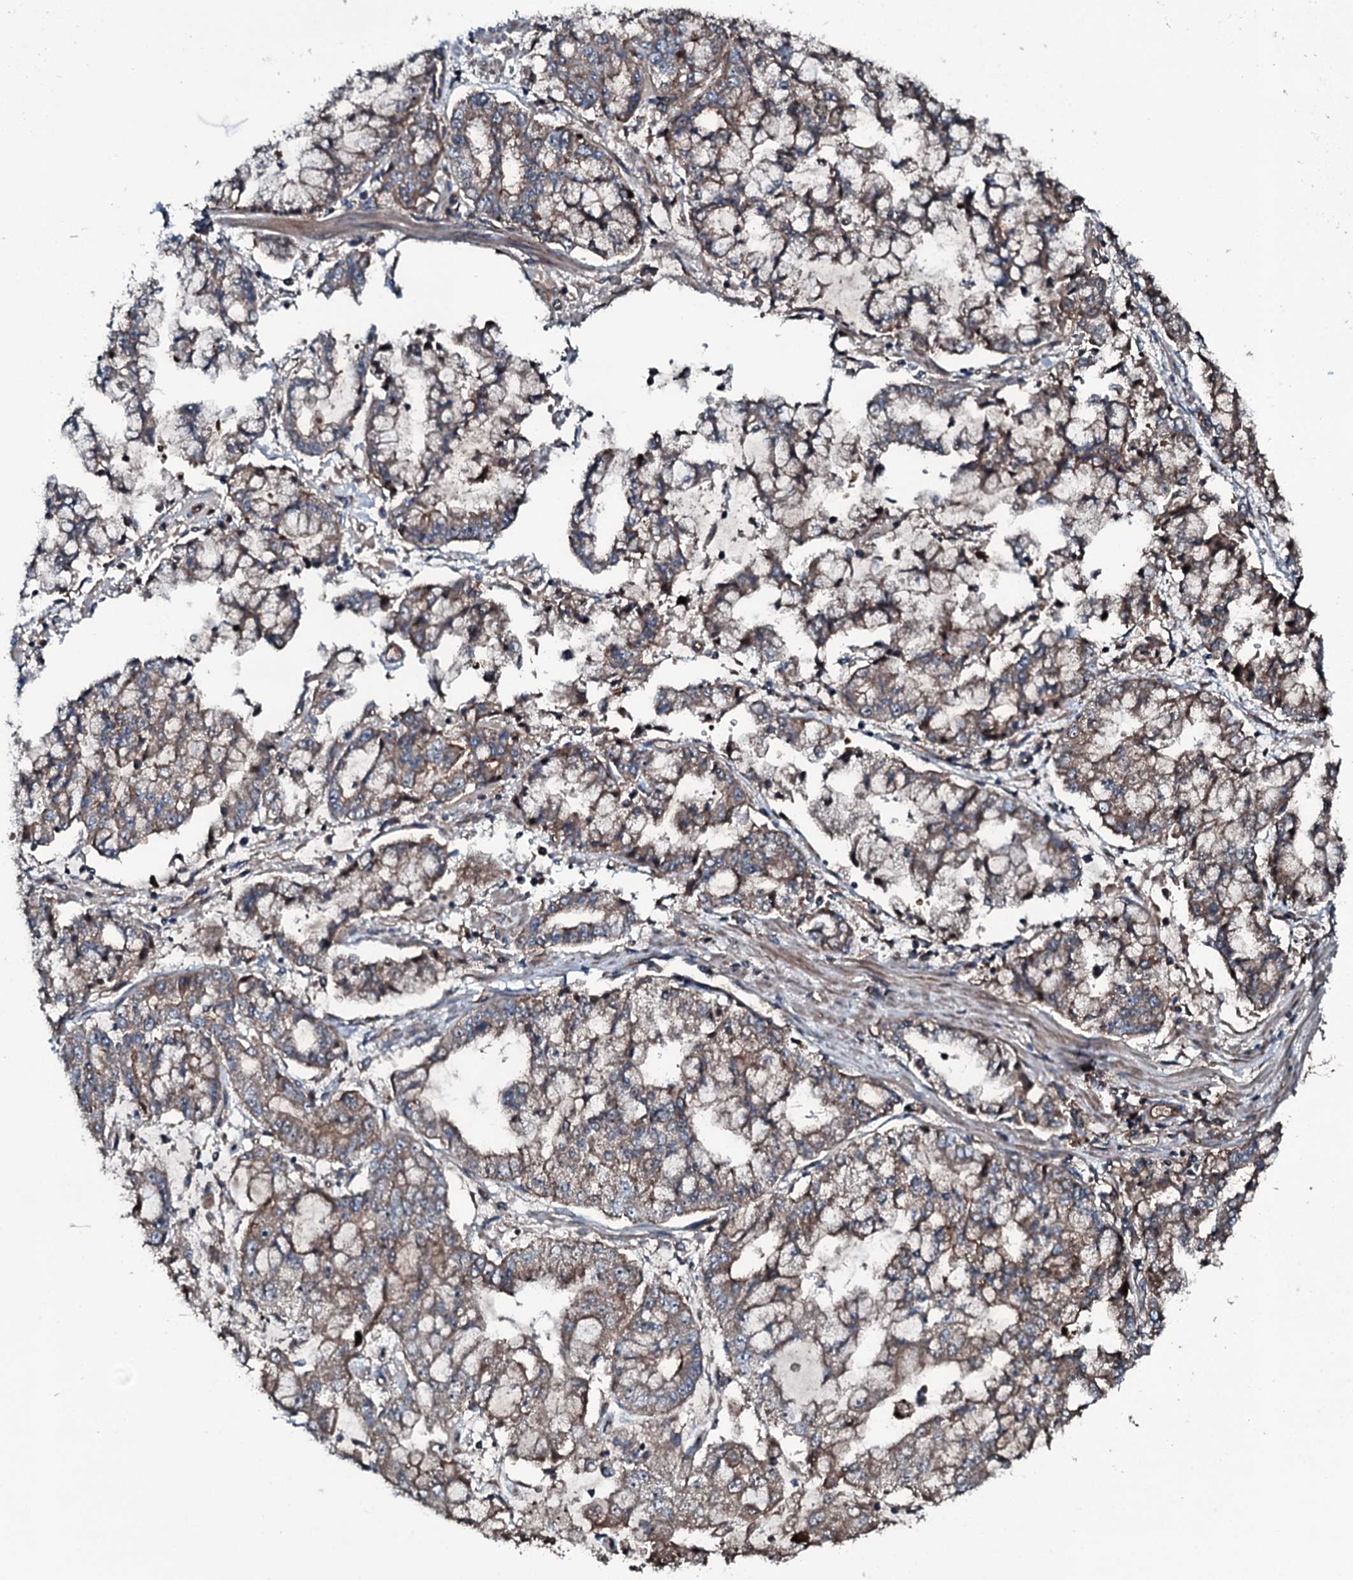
{"staining": {"intensity": "weak", "quantity": ">75%", "location": "cytoplasmic/membranous"}, "tissue": "stomach cancer", "cell_type": "Tumor cells", "image_type": "cancer", "snomed": [{"axis": "morphology", "description": "Adenocarcinoma, NOS"}, {"axis": "topography", "description": "Stomach"}], "caption": "DAB (3,3'-diaminobenzidine) immunohistochemical staining of human adenocarcinoma (stomach) exhibits weak cytoplasmic/membranous protein staining in about >75% of tumor cells.", "gene": "TRIM7", "patient": {"sex": "male", "age": 76}}